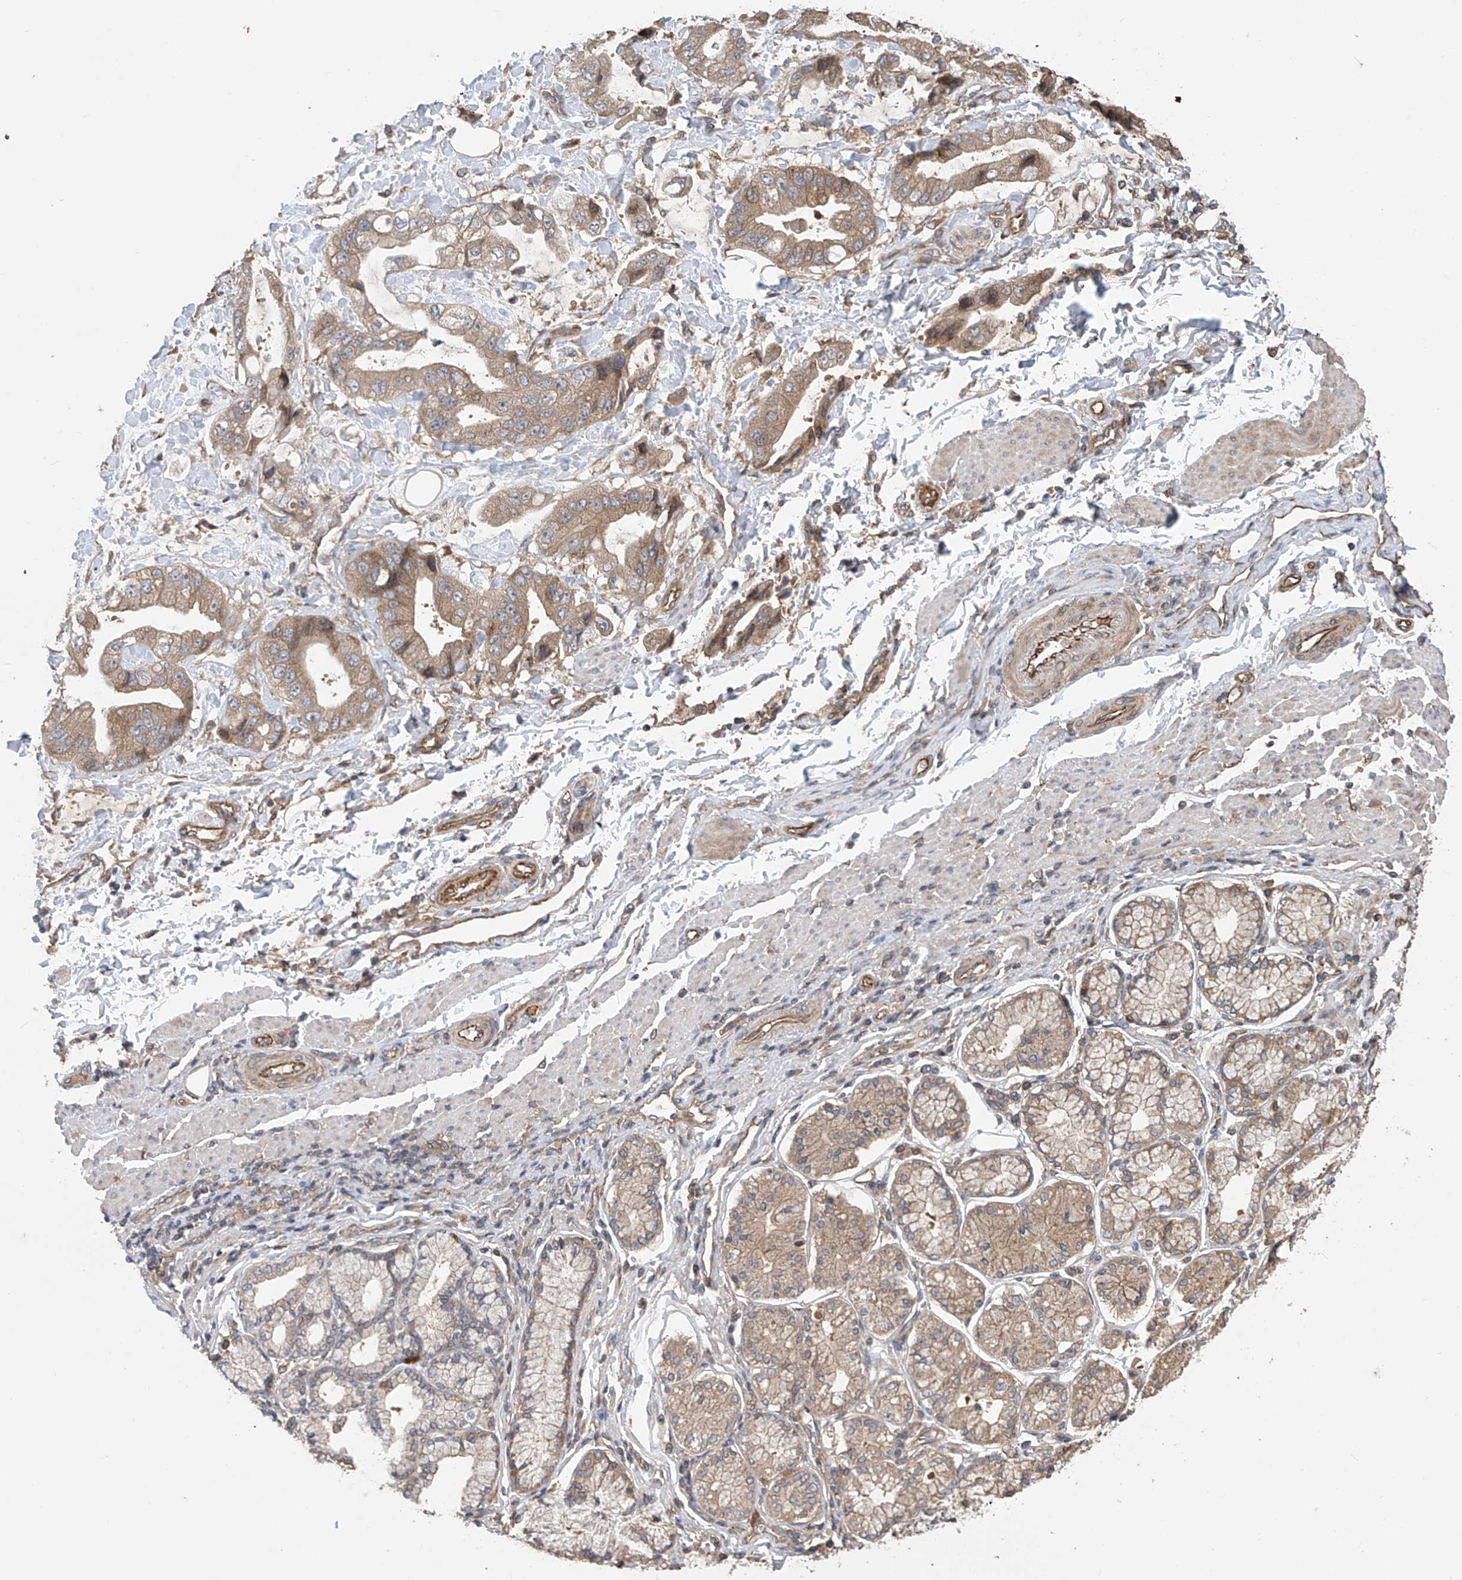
{"staining": {"intensity": "weak", "quantity": ">75%", "location": "cytoplasmic/membranous"}, "tissue": "stomach cancer", "cell_type": "Tumor cells", "image_type": "cancer", "snomed": [{"axis": "morphology", "description": "Adenocarcinoma, NOS"}, {"axis": "topography", "description": "Stomach"}], "caption": "This image demonstrates IHC staining of stomach cancer (adenocarcinoma), with low weak cytoplasmic/membranous staining in about >75% of tumor cells.", "gene": "PHACTR4", "patient": {"sex": "male", "age": 62}}